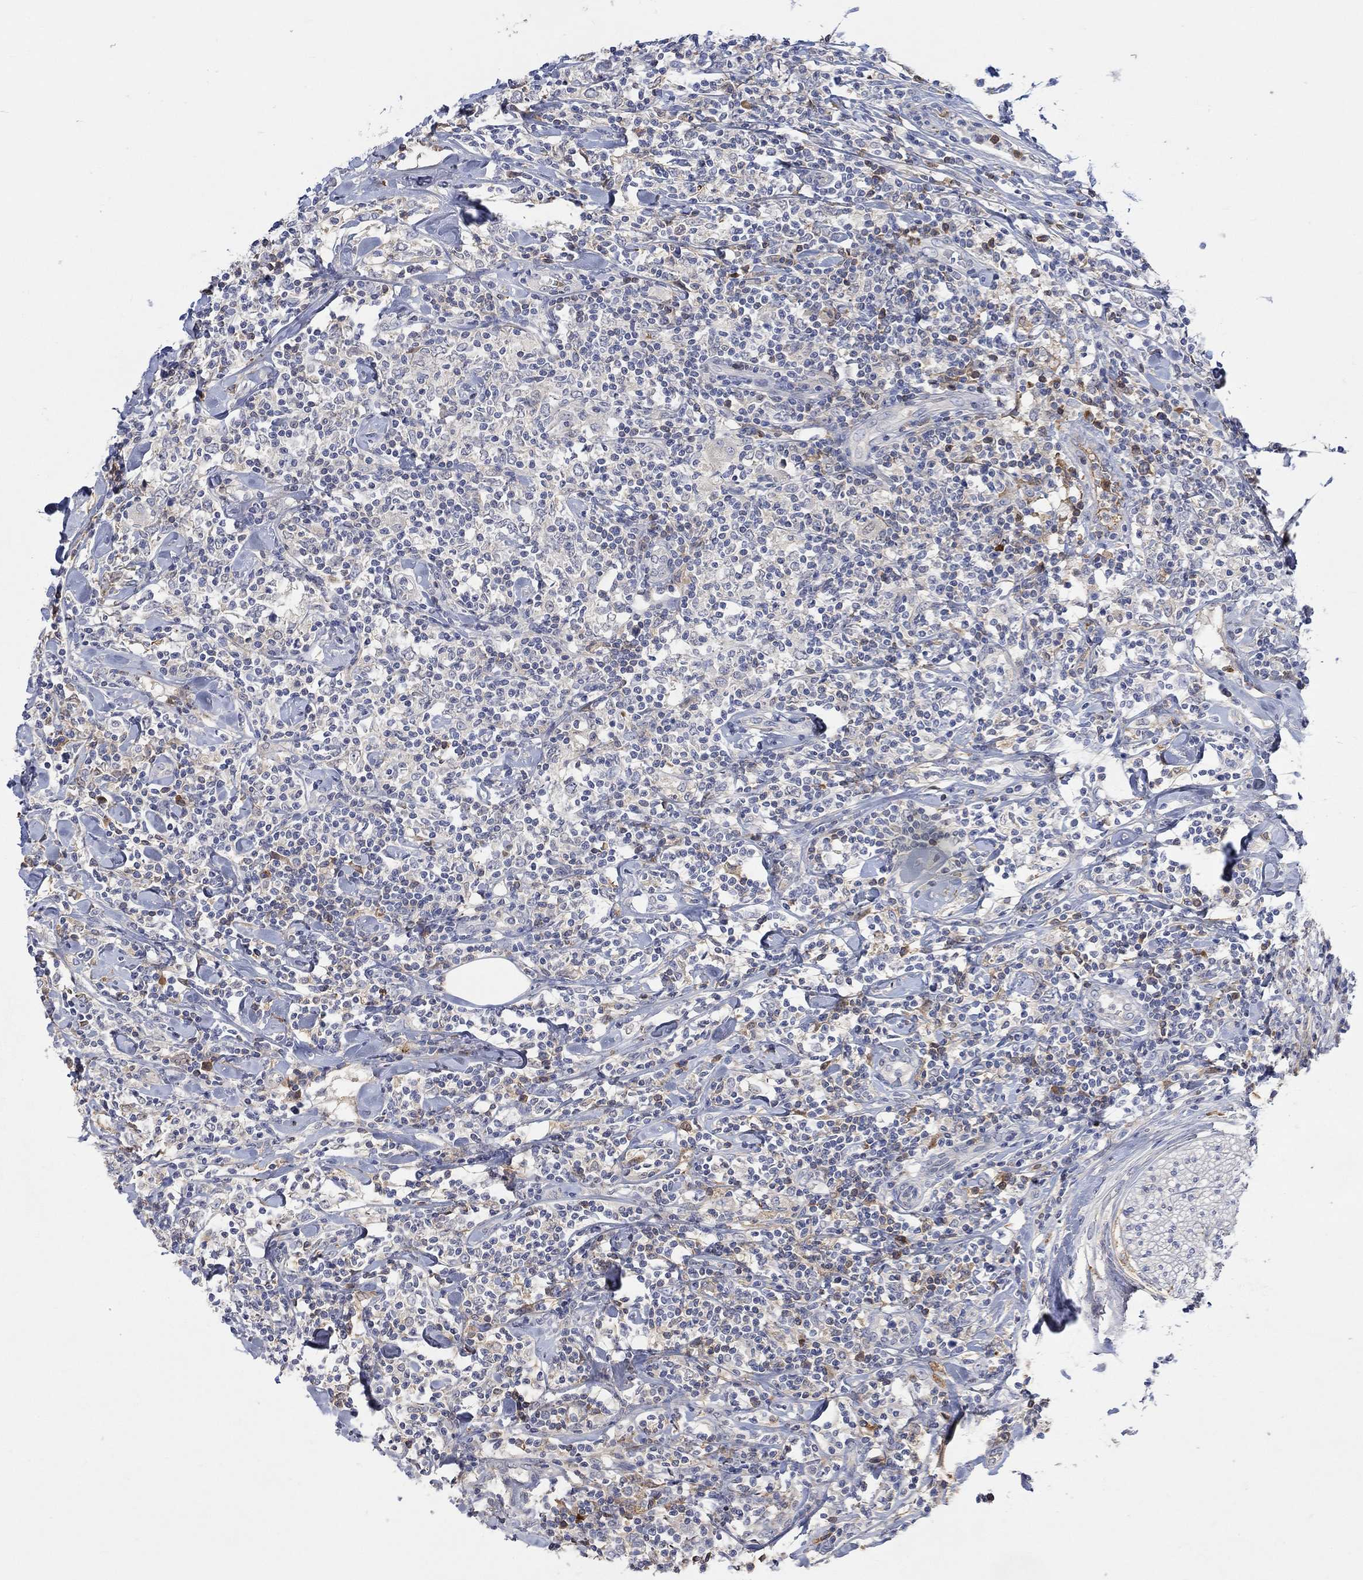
{"staining": {"intensity": "negative", "quantity": "none", "location": "none"}, "tissue": "lymphoma", "cell_type": "Tumor cells", "image_type": "cancer", "snomed": [{"axis": "morphology", "description": "Malignant lymphoma, non-Hodgkin's type, High grade"}, {"axis": "topography", "description": "Lymph node"}], "caption": "Lymphoma was stained to show a protein in brown. There is no significant positivity in tumor cells.", "gene": "MSTN", "patient": {"sex": "female", "age": 84}}